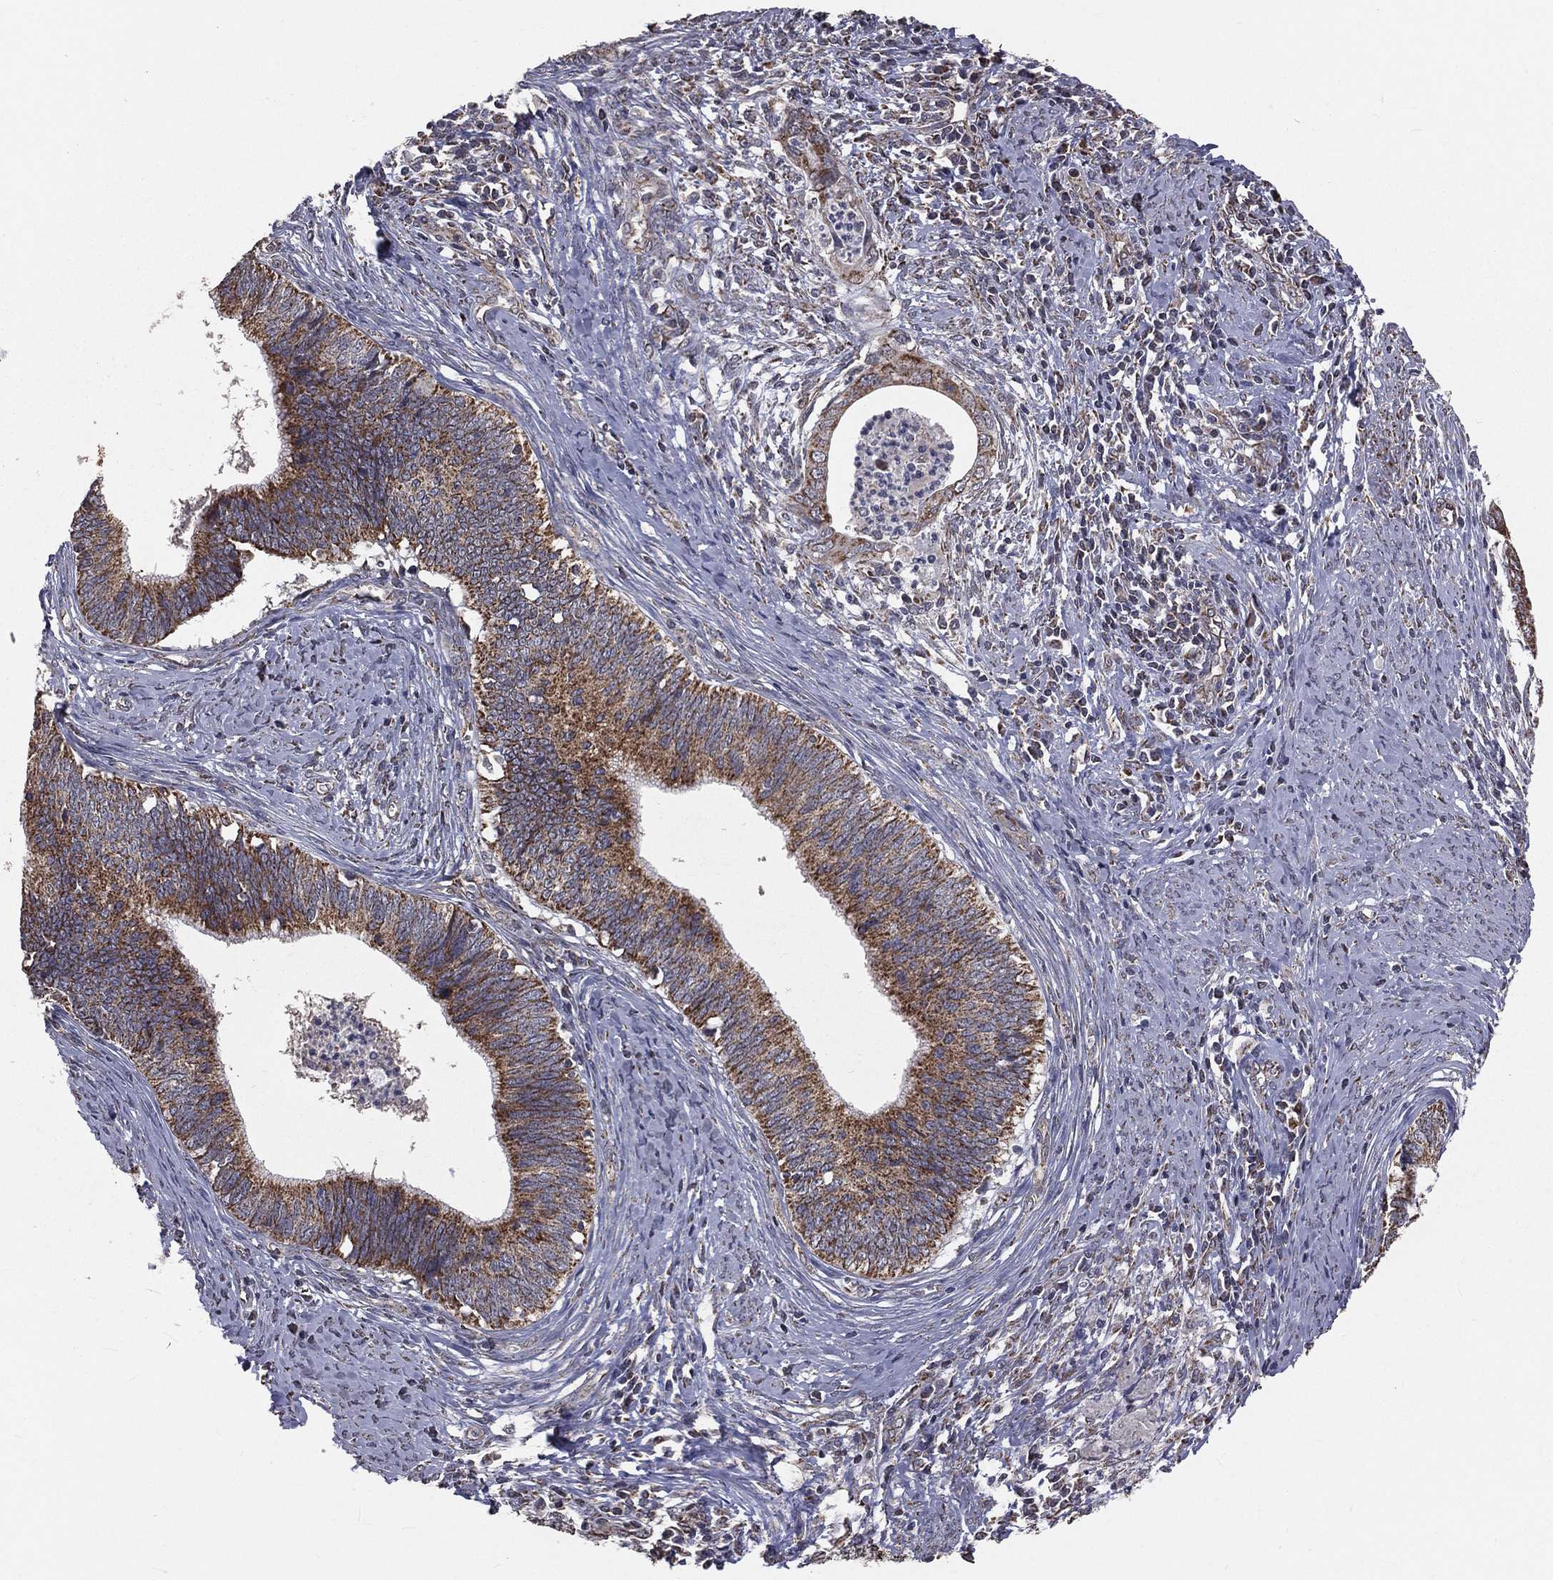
{"staining": {"intensity": "moderate", "quantity": "25%-75%", "location": "cytoplasmic/membranous"}, "tissue": "cervical cancer", "cell_type": "Tumor cells", "image_type": "cancer", "snomed": [{"axis": "morphology", "description": "Adenocarcinoma, NOS"}, {"axis": "topography", "description": "Cervix"}], "caption": "A medium amount of moderate cytoplasmic/membranous positivity is appreciated in approximately 25%-75% of tumor cells in cervical cancer (adenocarcinoma) tissue. Using DAB (3,3'-diaminobenzidine) (brown) and hematoxylin (blue) stains, captured at high magnification using brightfield microscopy.", "gene": "MRPL46", "patient": {"sex": "female", "age": 42}}